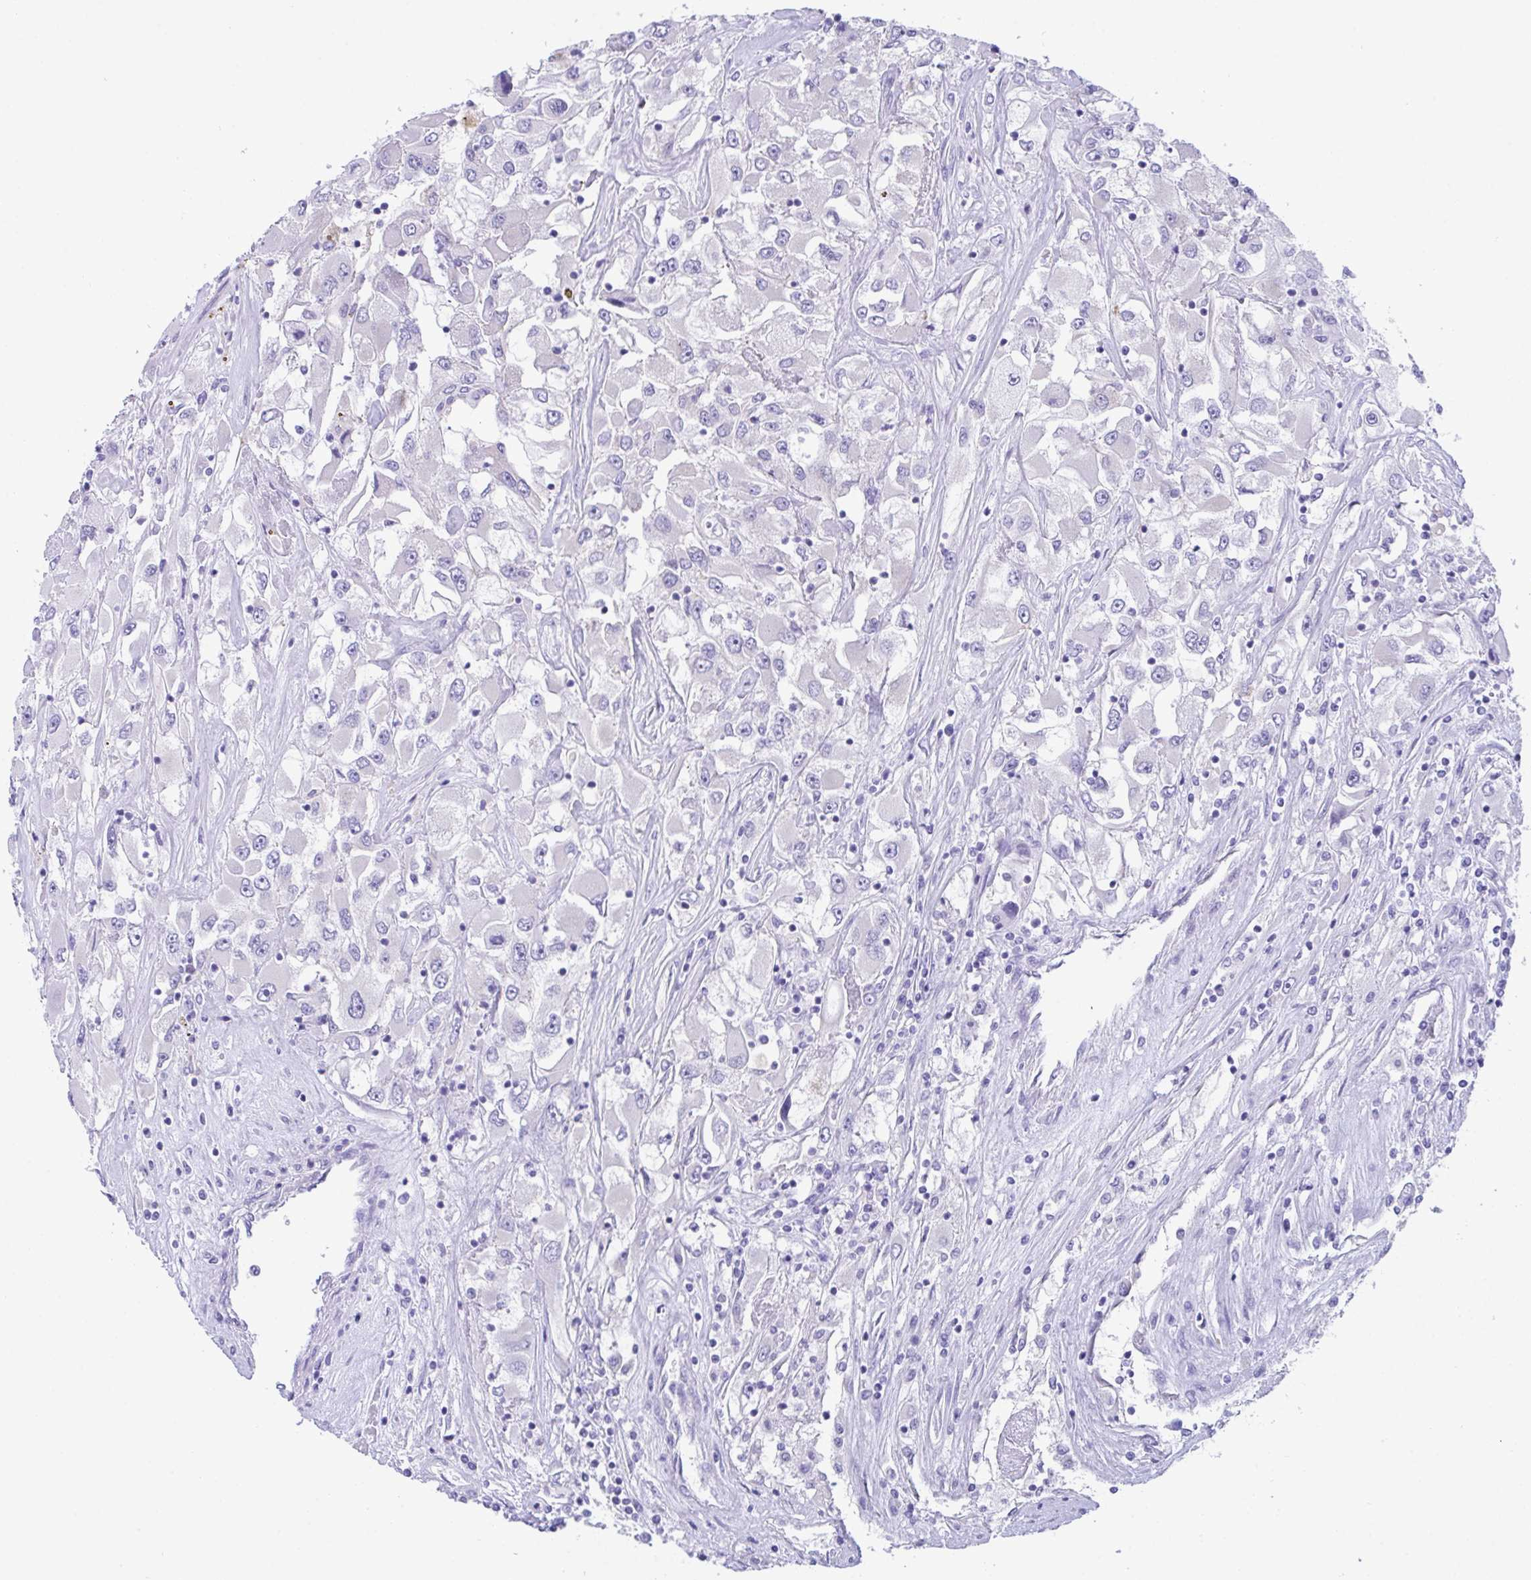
{"staining": {"intensity": "negative", "quantity": "none", "location": "none"}, "tissue": "renal cancer", "cell_type": "Tumor cells", "image_type": "cancer", "snomed": [{"axis": "morphology", "description": "Adenocarcinoma, NOS"}, {"axis": "topography", "description": "Kidney"}], "caption": "Tumor cells are negative for brown protein staining in renal adenocarcinoma.", "gene": "TMEM106B", "patient": {"sex": "female", "age": 52}}